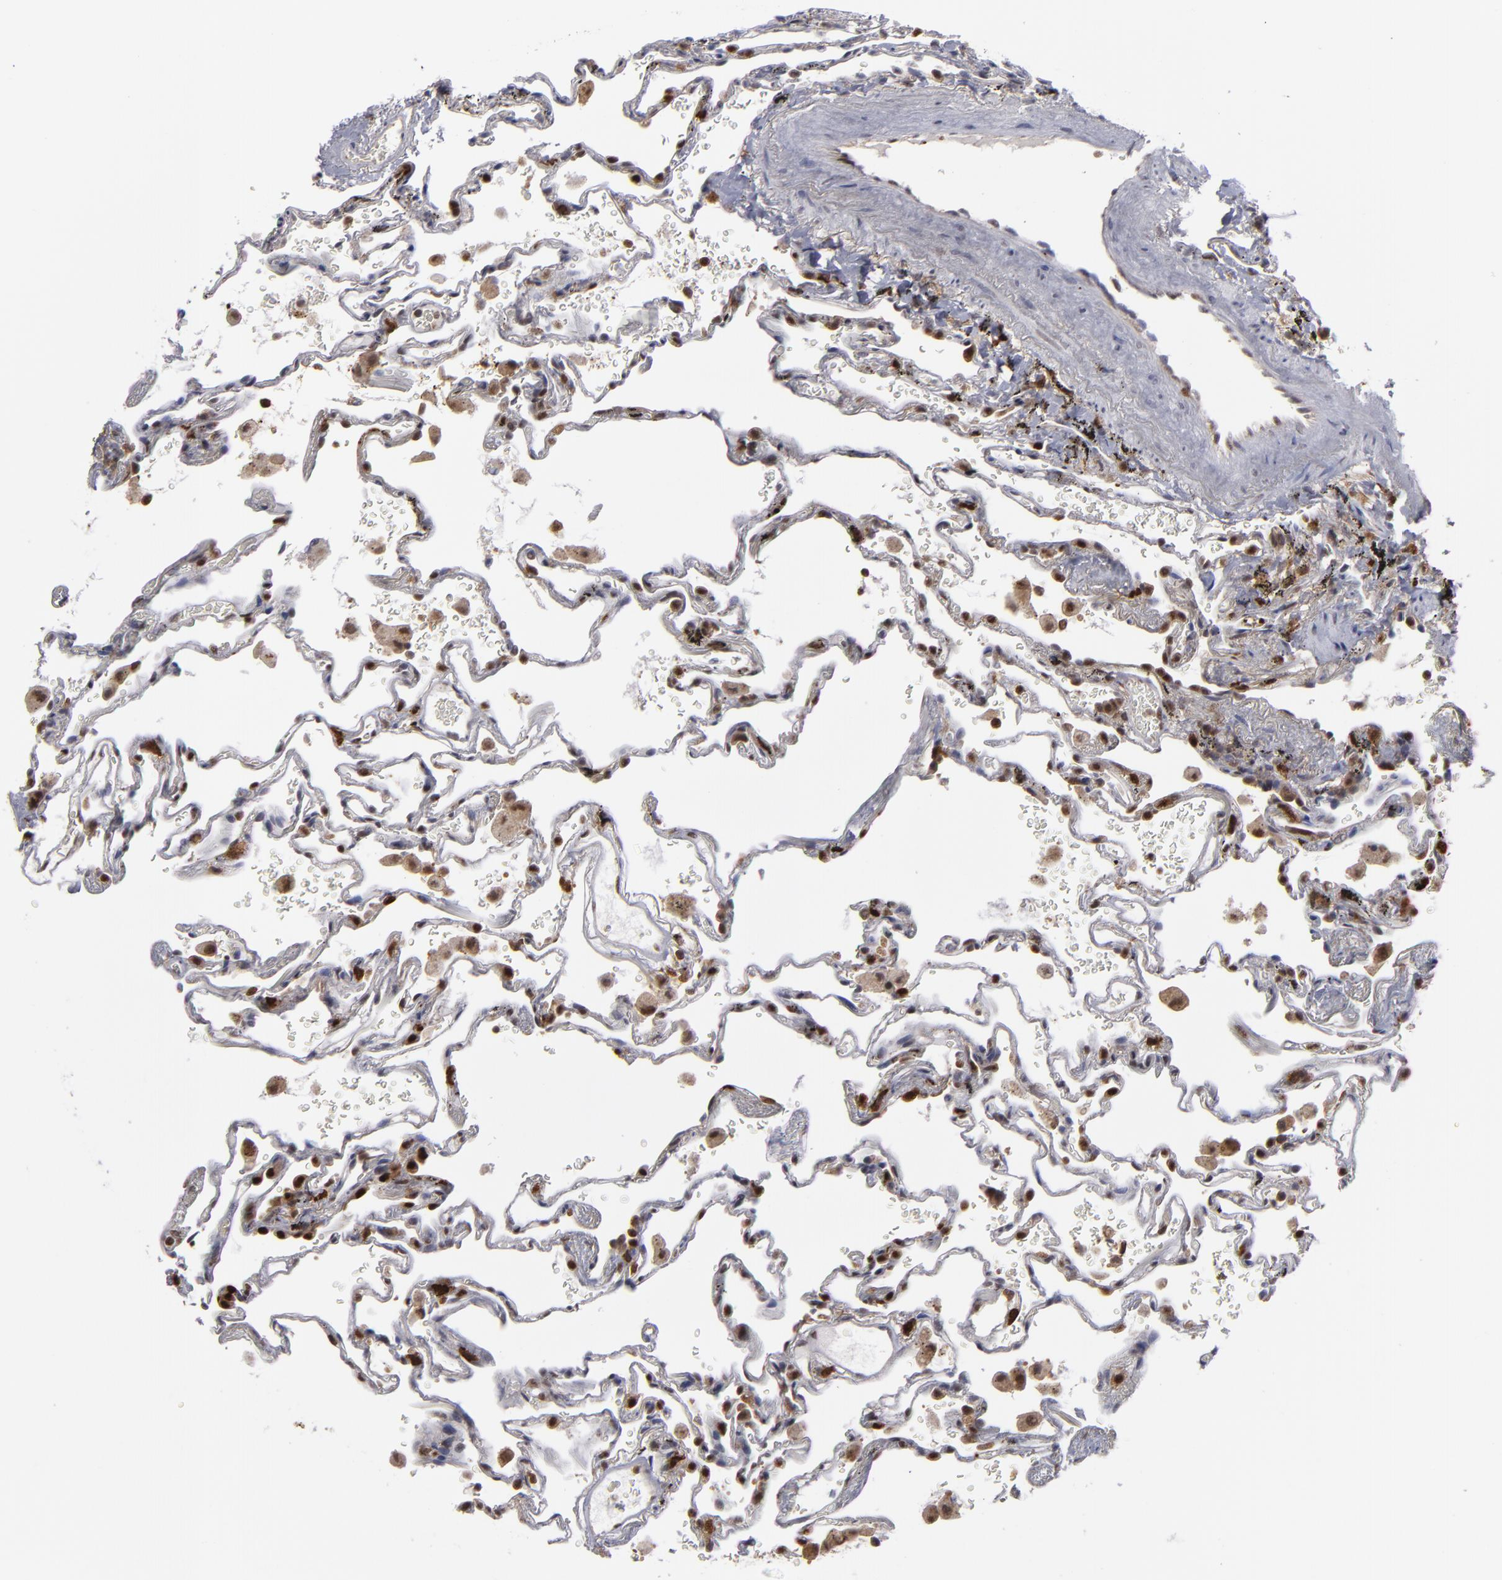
{"staining": {"intensity": "moderate", "quantity": "<25%", "location": "cytoplasmic/membranous,nuclear"}, "tissue": "lung", "cell_type": "Alveolar cells", "image_type": "normal", "snomed": [{"axis": "morphology", "description": "Normal tissue, NOS"}, {"axis": "morphology", "description": "Inflammation, NOS"}, {"axis": "topography", "description": "Lung"}], "caption": "Immunohistochemistry (IHC) (DAB) staining of benign lung exhibits moderate cytoplasmic/membranous,nuclear protein positivity in approximately <25% of alveolar cells.", "gene": "GSR", "patient": {"sex": "male", "age": 69}}